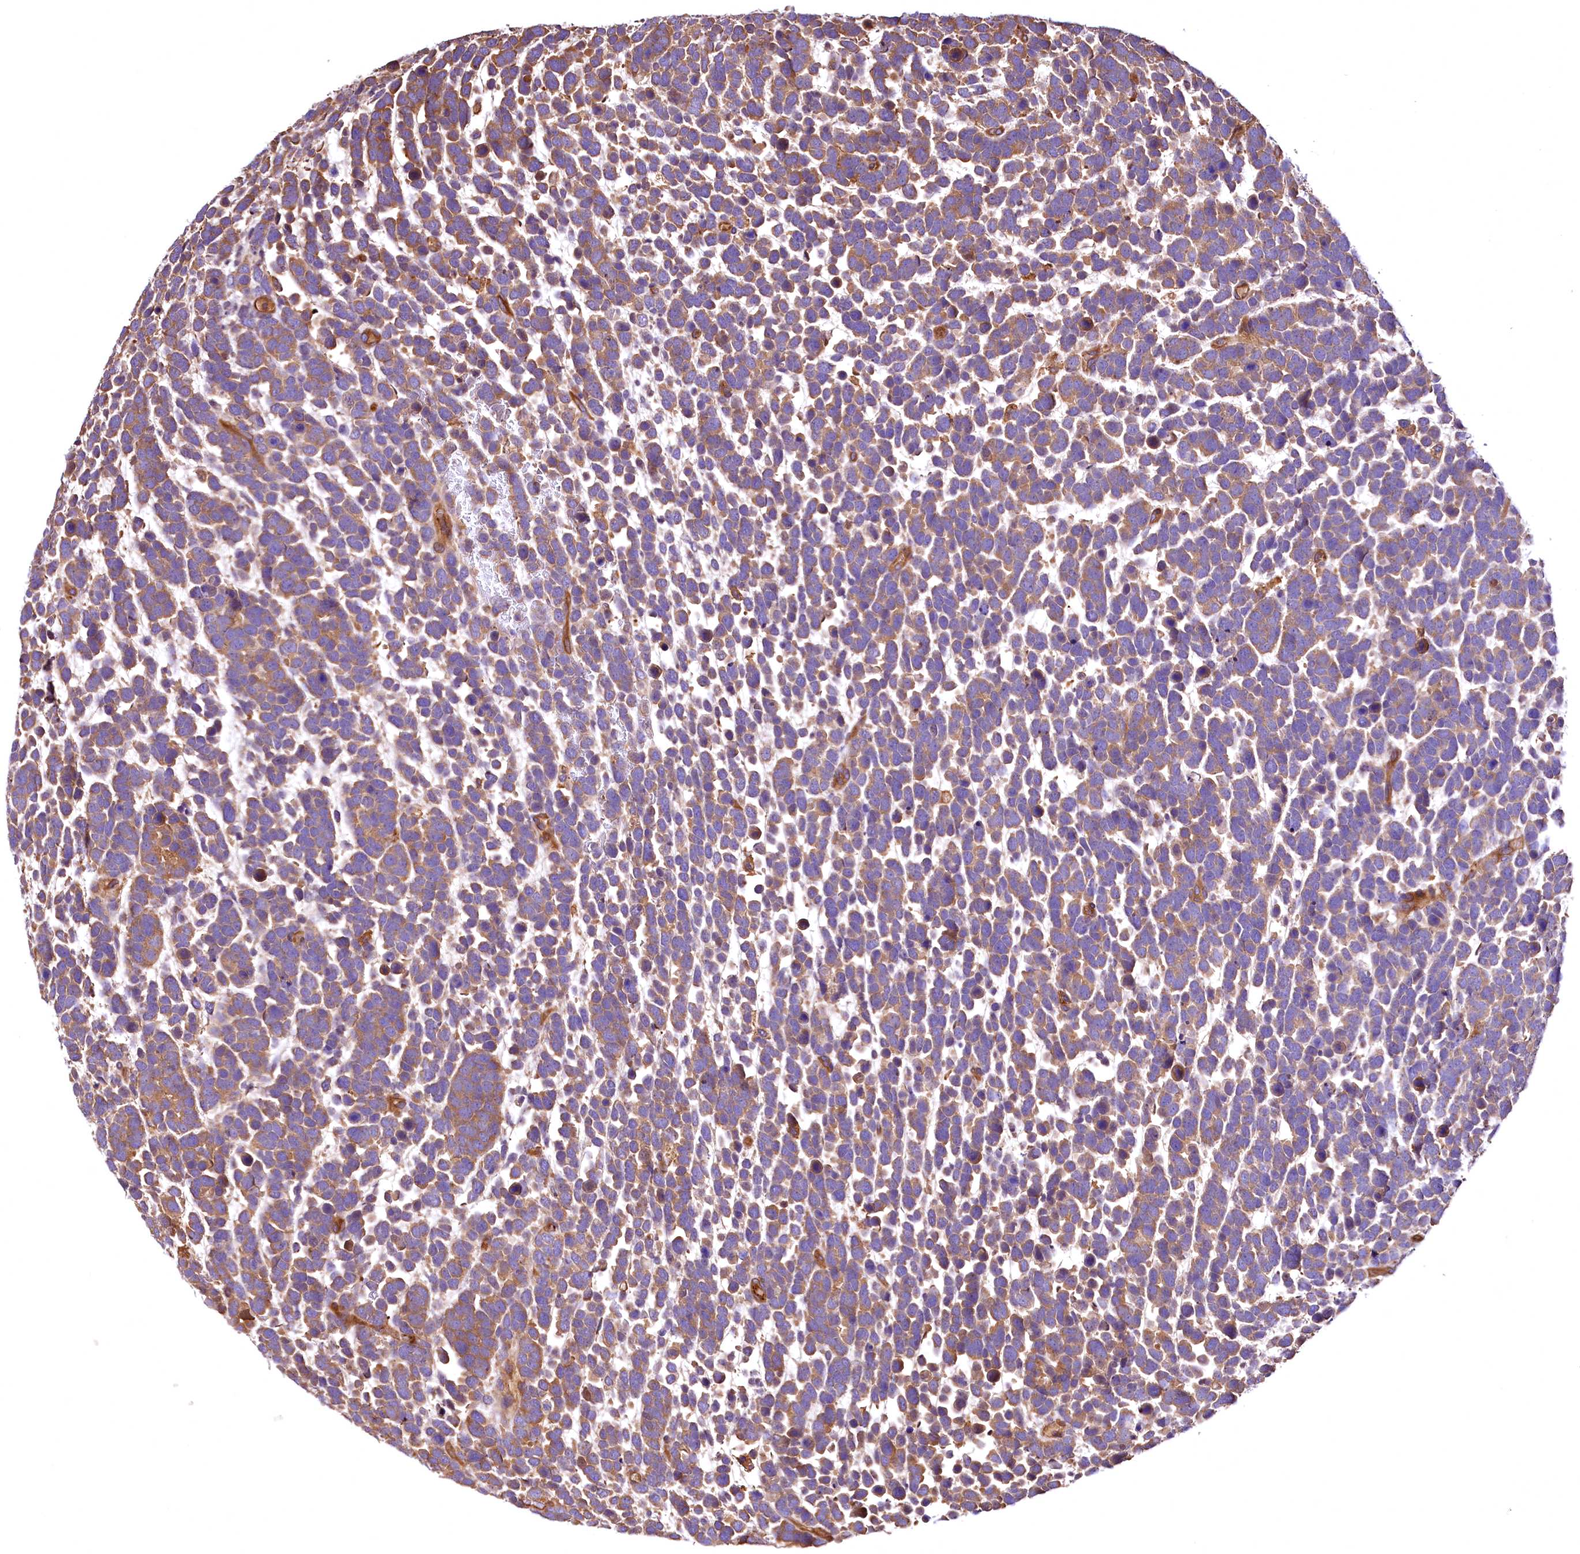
{"staining": {"intensity": "moderate", "quantity": "25%-75%", "location": "cytoplasmic/membranous"}, "tissue": "urothelial cancer", "cell_type": "Tumor cells", "image_type": "cancer", "snomed": [{"axis": "morphology", "description": "Urothelial carcinoma, High grade"}, {"axis": "topography", "description": "Urinary bladder"}], "caption": "Protein analysis of urothelial cancer tissue displays moderate cytoplasmic/membranous positivity in approximately 25%-75% of tumor cells.", "gene": "RARS2", "patient": {"sex": "female", "age": 82}}